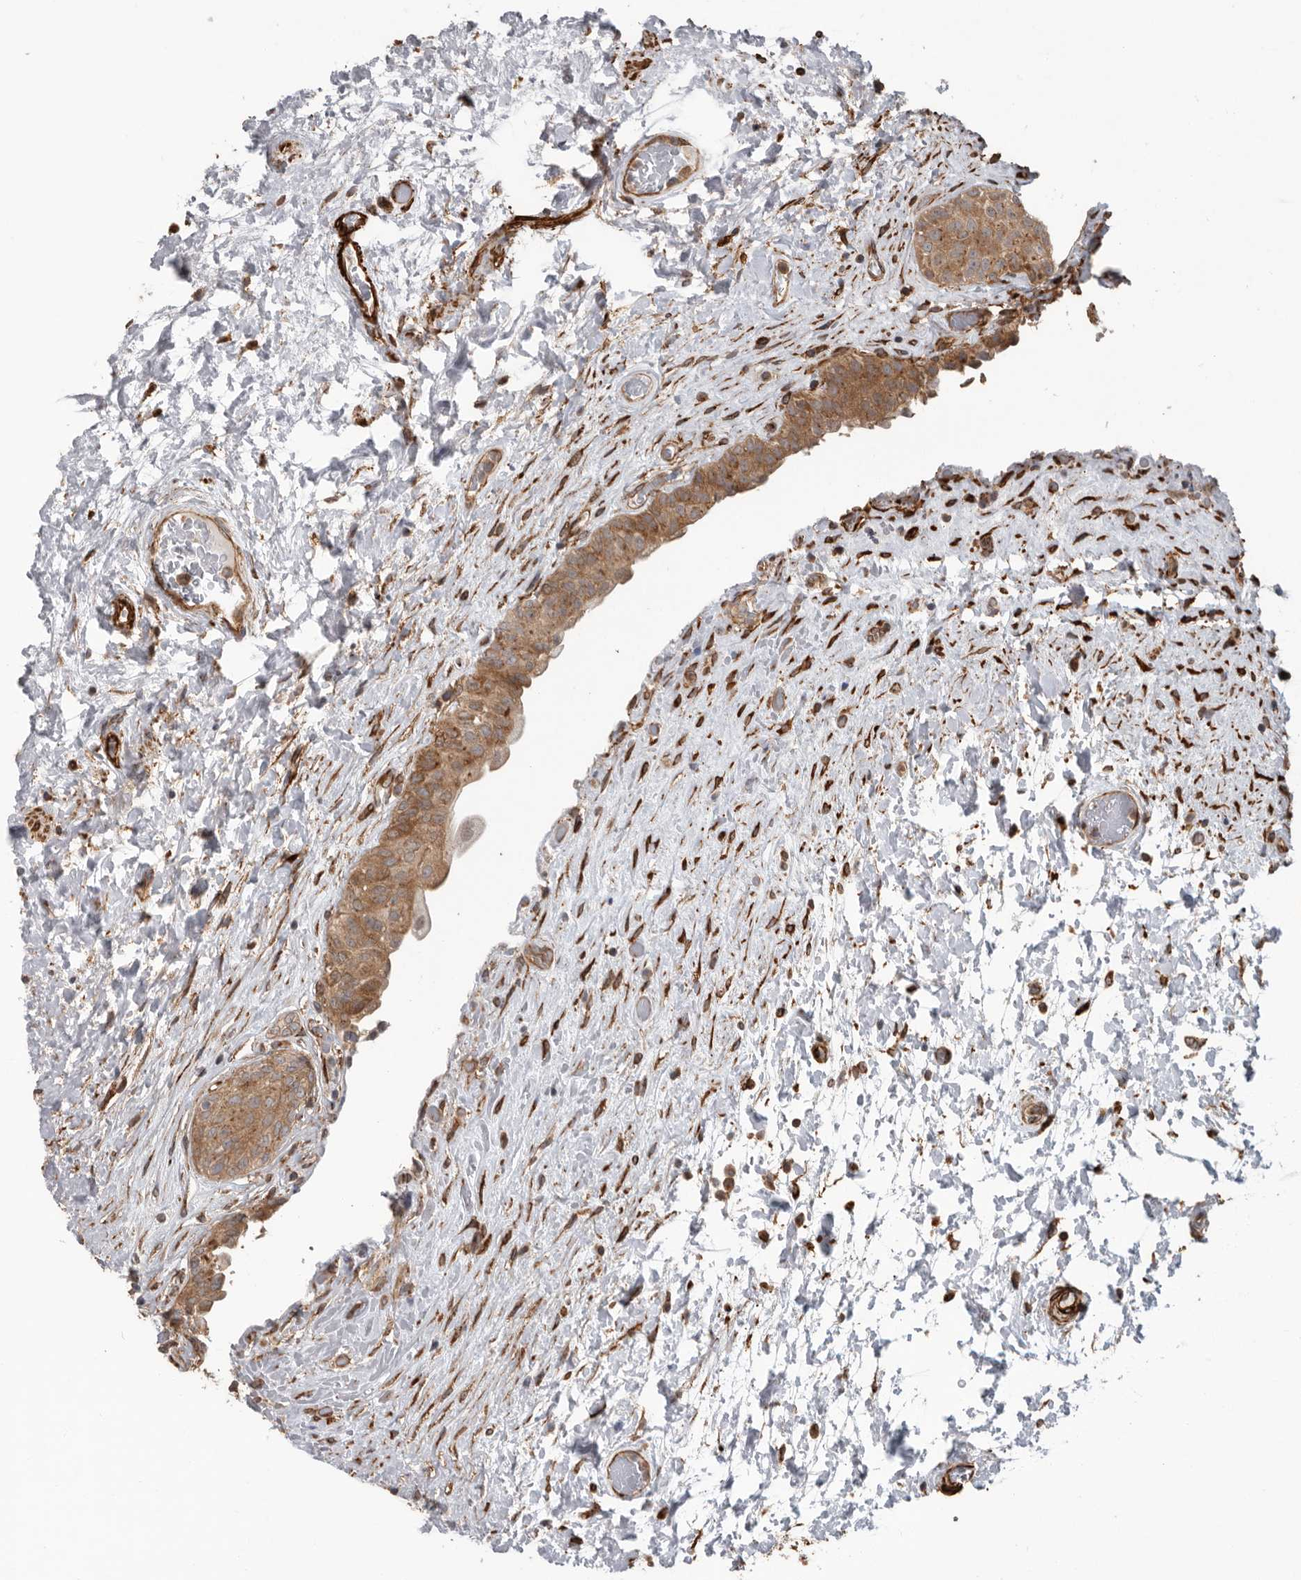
{"staining": {"intensity": "moderate", "quantity": ">75%", "location": "cytoplasmic/membranous"}, "tissue": "urinary bladder", "cell_type": "Urothelial cells", "image_type": "normal", "snomed": [{"axis": "morphology", "description": "Normal tissue, NOS"}, {"axis": "topography", "description": "Urinary bladder"}], "caption": "DAB (3,3'-diaminobenzidine) immunohistochemical staining of unremarkable urinary bladder exhibits moderate cytoplasmic/membranous protein staining in approximately >75% of urothelial cells.", "gene": "CEP350", "patient": {"sex": "male", "age": 74}}